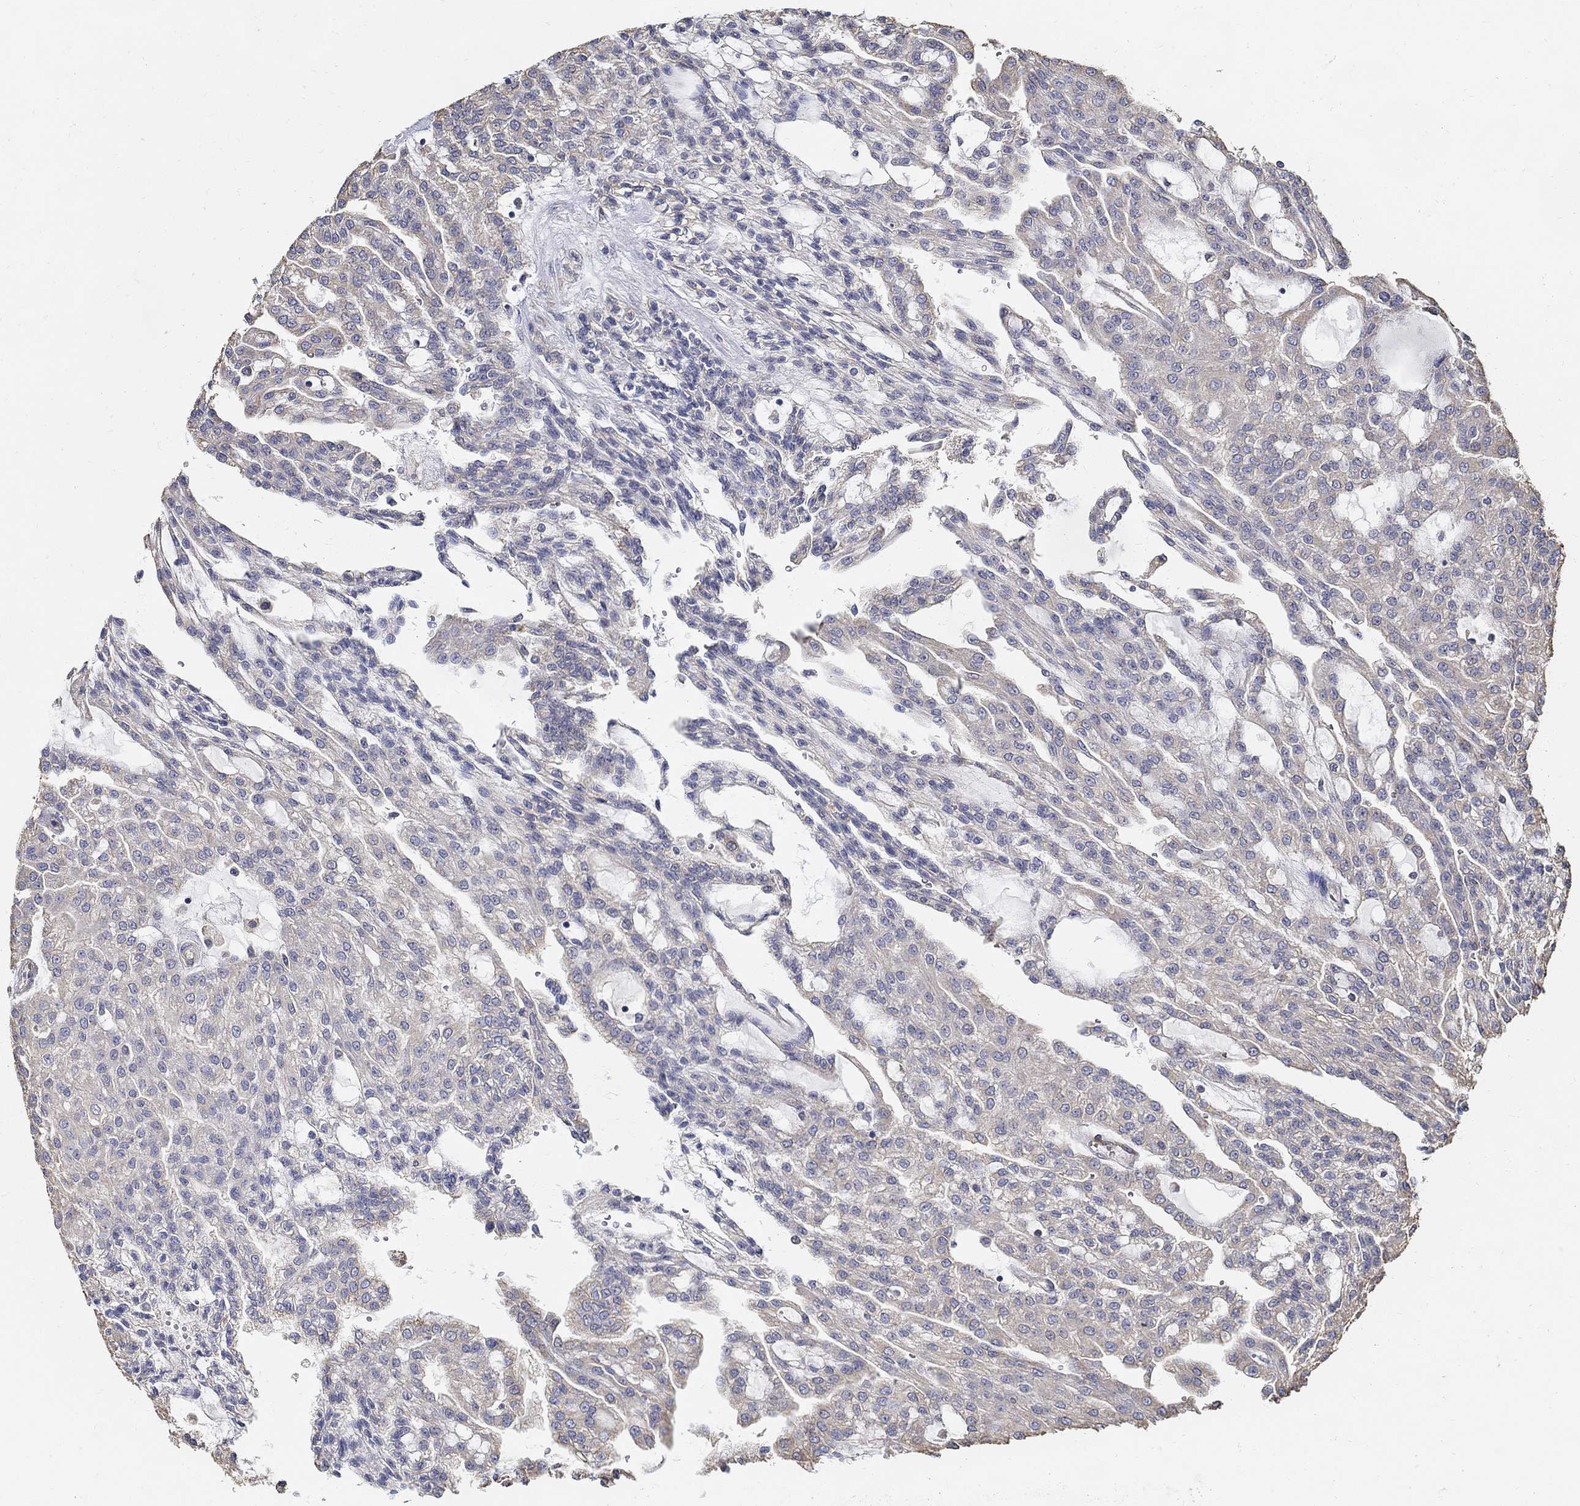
{"staining": {"intensity": "weak", "quantity": "25%-75%", "location": "cytoplasmic/membranous"}, "tissue": "renal cancer", "cell_type": "Tumor cells", "image_type": "cancer", "snomed": [{"axis": "morphology", "description": "Adenocarcinoma, NOS"}, {"axis": "topography", "description": "Kidney"}], "caption": "A low amount of weak cytoplasmic/membranous staining is seen in about 25%-75% of tumor cells in renal cancer tissue.", "gene": "EMILIN3", "patient": {"sex": "male", "age": 63}}